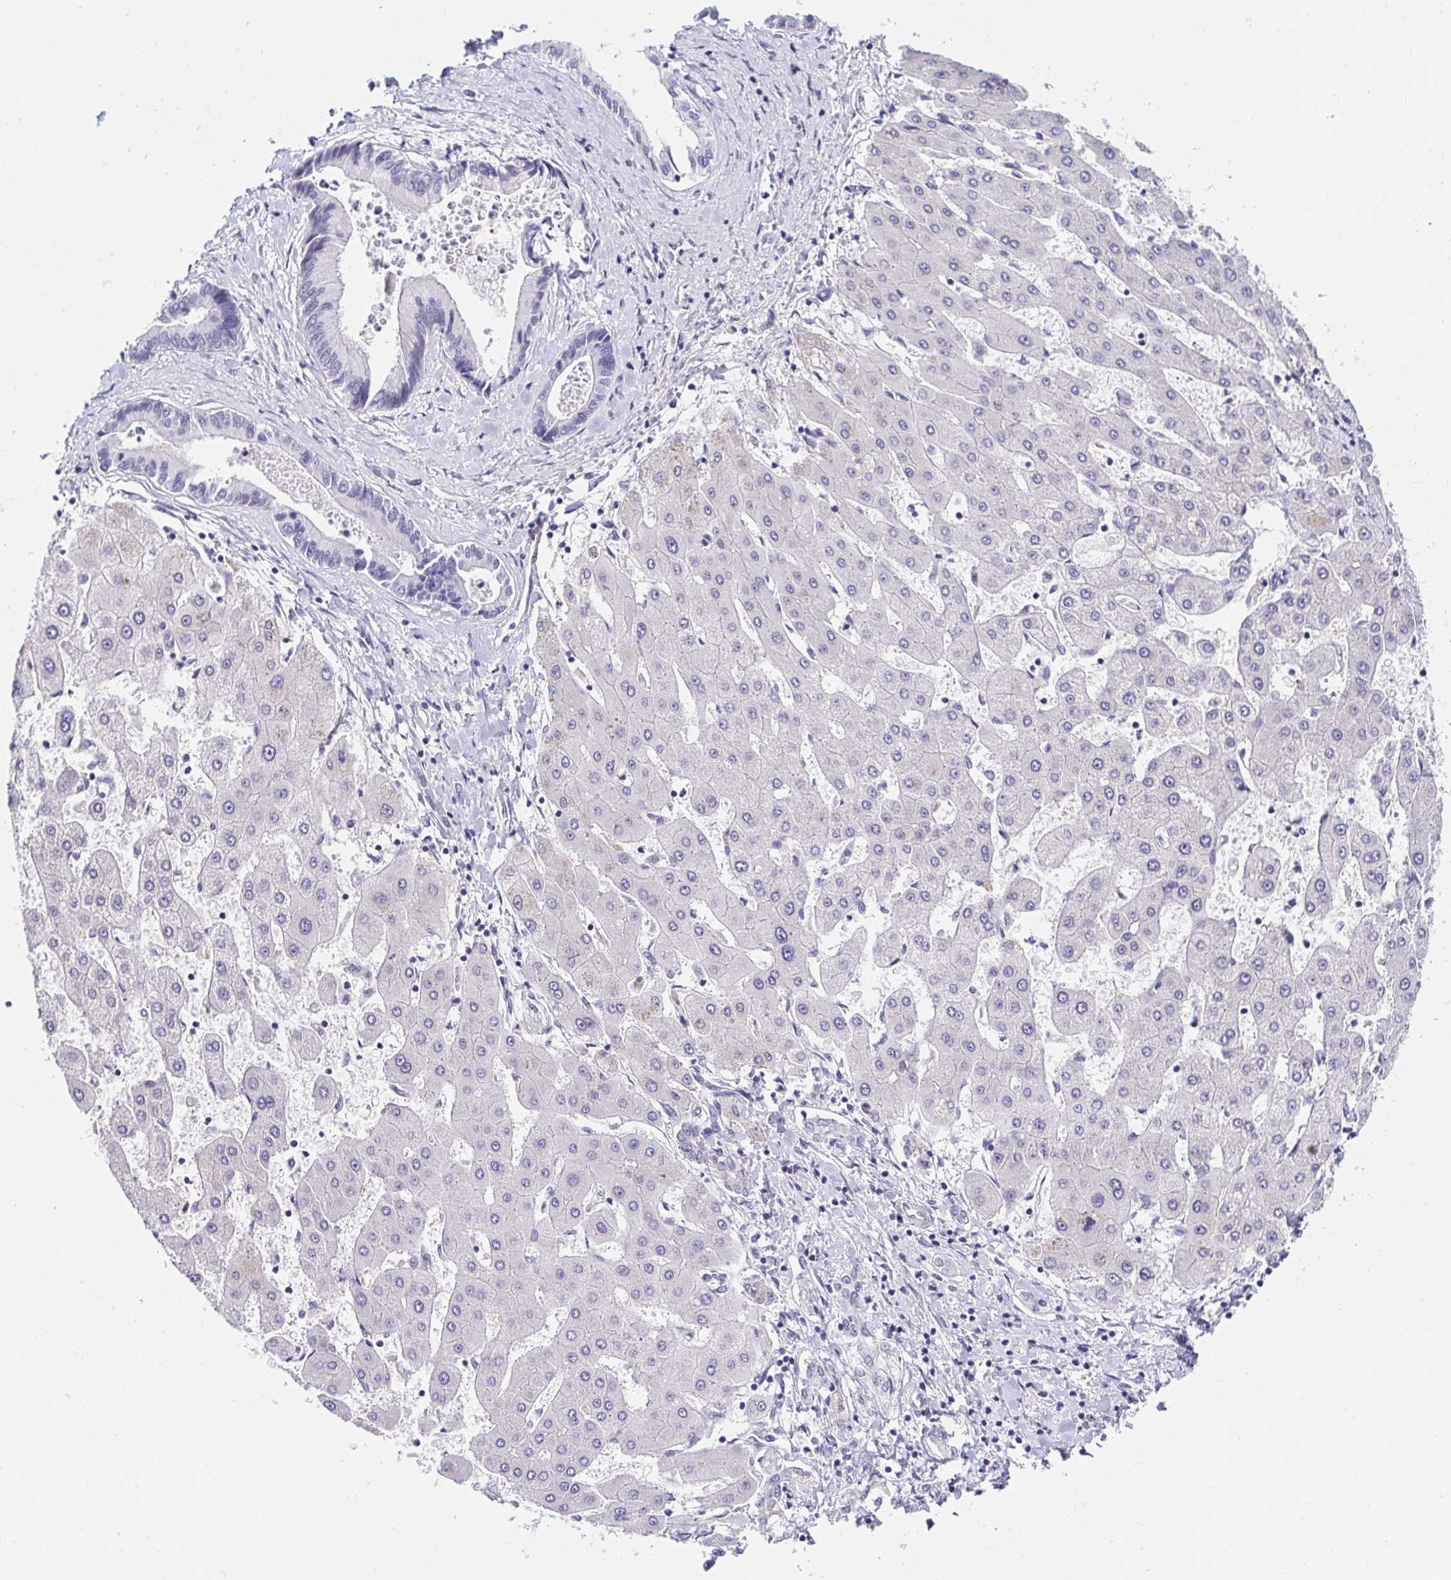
{"staining": {"intensity": "negative", "quantity": "none", "location": "none"}, "tissue": "liver cancer", "cell_type": "Tumor cells", "image_type": "cancer", "snomed": [{"axis": "morphology", "description": "Cholangiocarcinoma"}, {"axis": "topography", "description": "Liver"}], "caption": "This is an immunohistochemistry histopathology image of human liver cholangiocarcinoma. There is no positivity in tumor cells.", "gene": "AKAP14", "patient": {"sex": "male", "age": 66}}